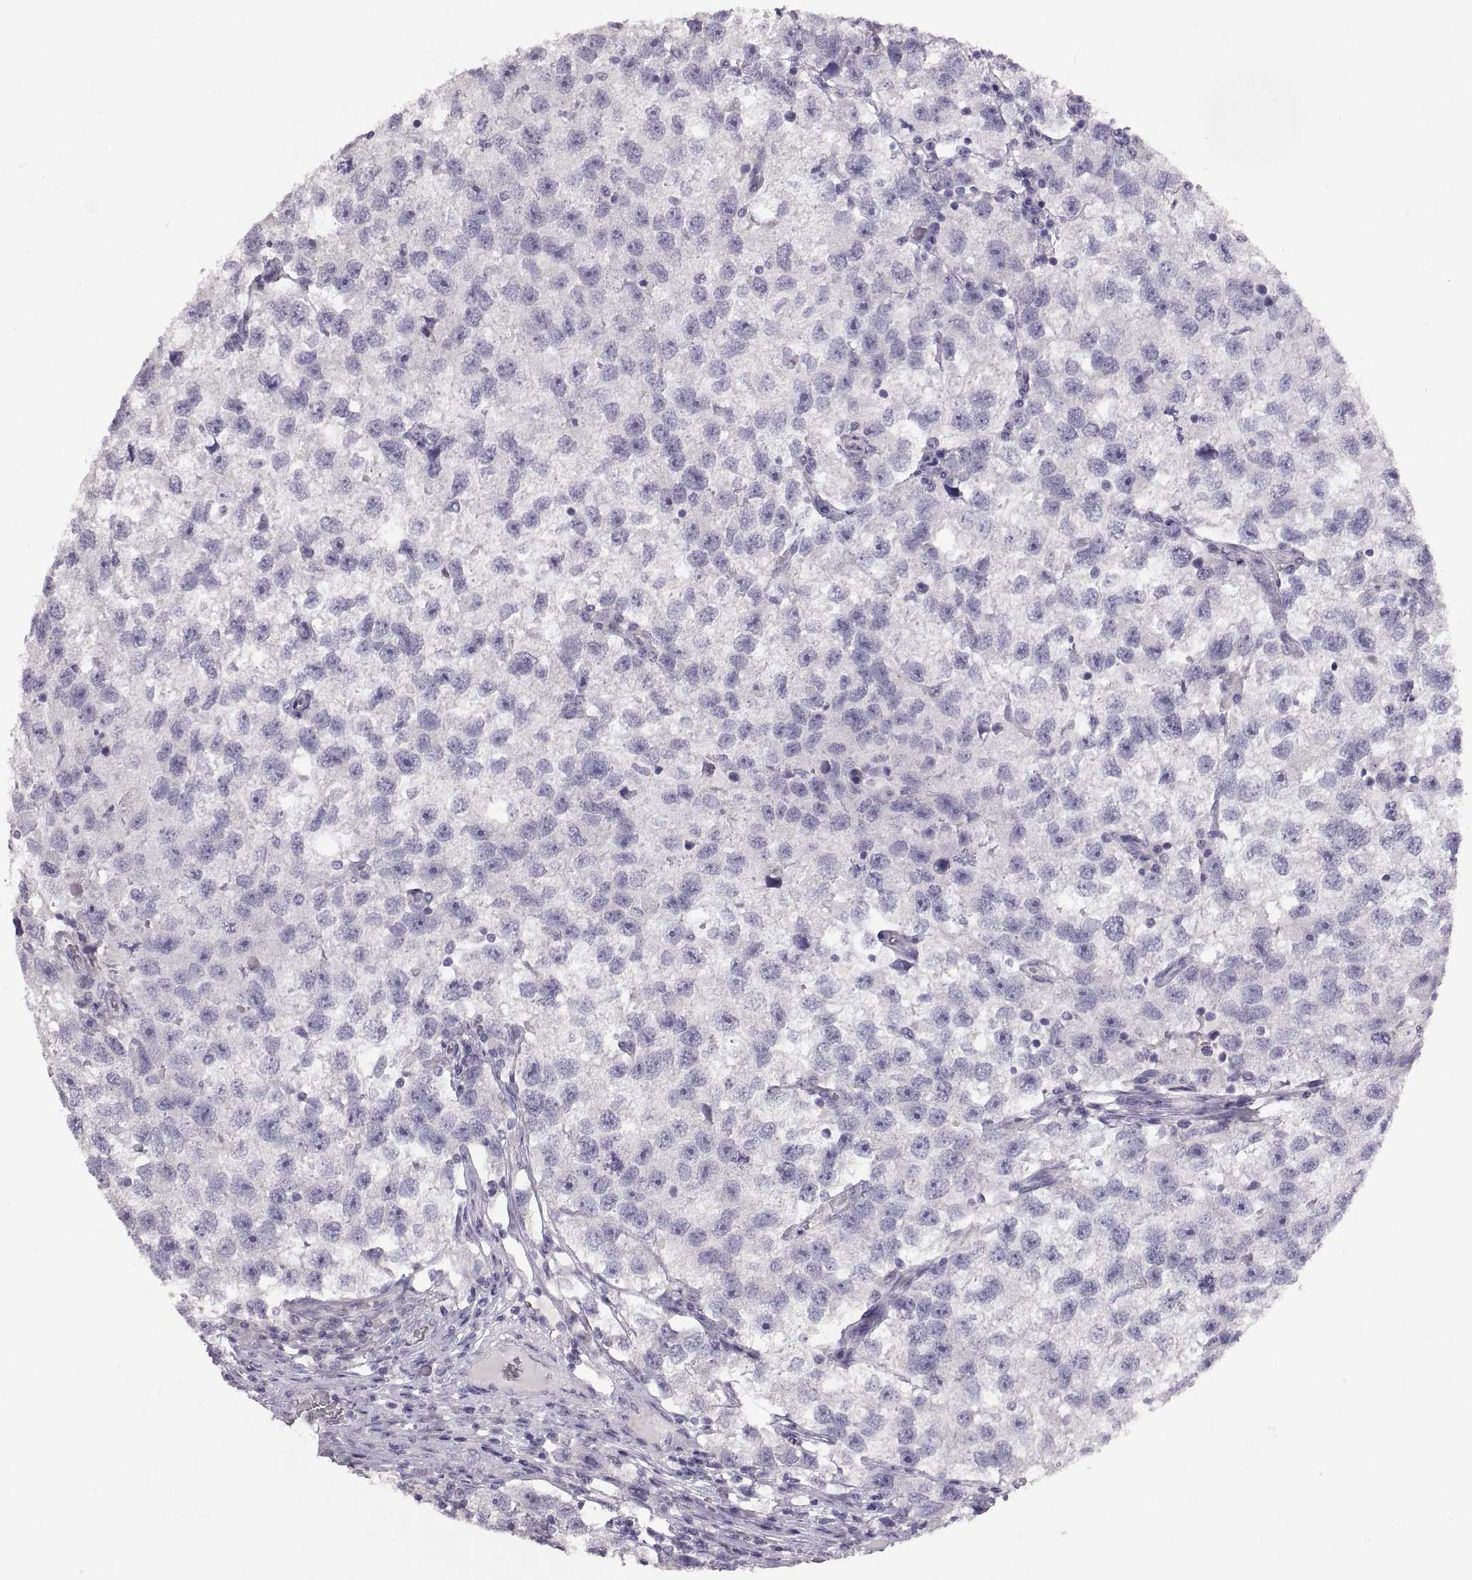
{"staining": {"intensity": "negative", "quantity": "none", "location": "none"}, "tissue": "testis cancer", "cell_type": "Tumor cells", "image_type": "cancer", "snomed": [{"axis": "morphology", "description": "Seminoma, NOS"}, {"axis": "topography", "description": "Testis"}], "caption": "Immunohistochemical staining of testis seminoma reveals no significant expression in tumor cells.", "gene": "WBP2NL", "patient": {"sex": "male", "age": 26}}